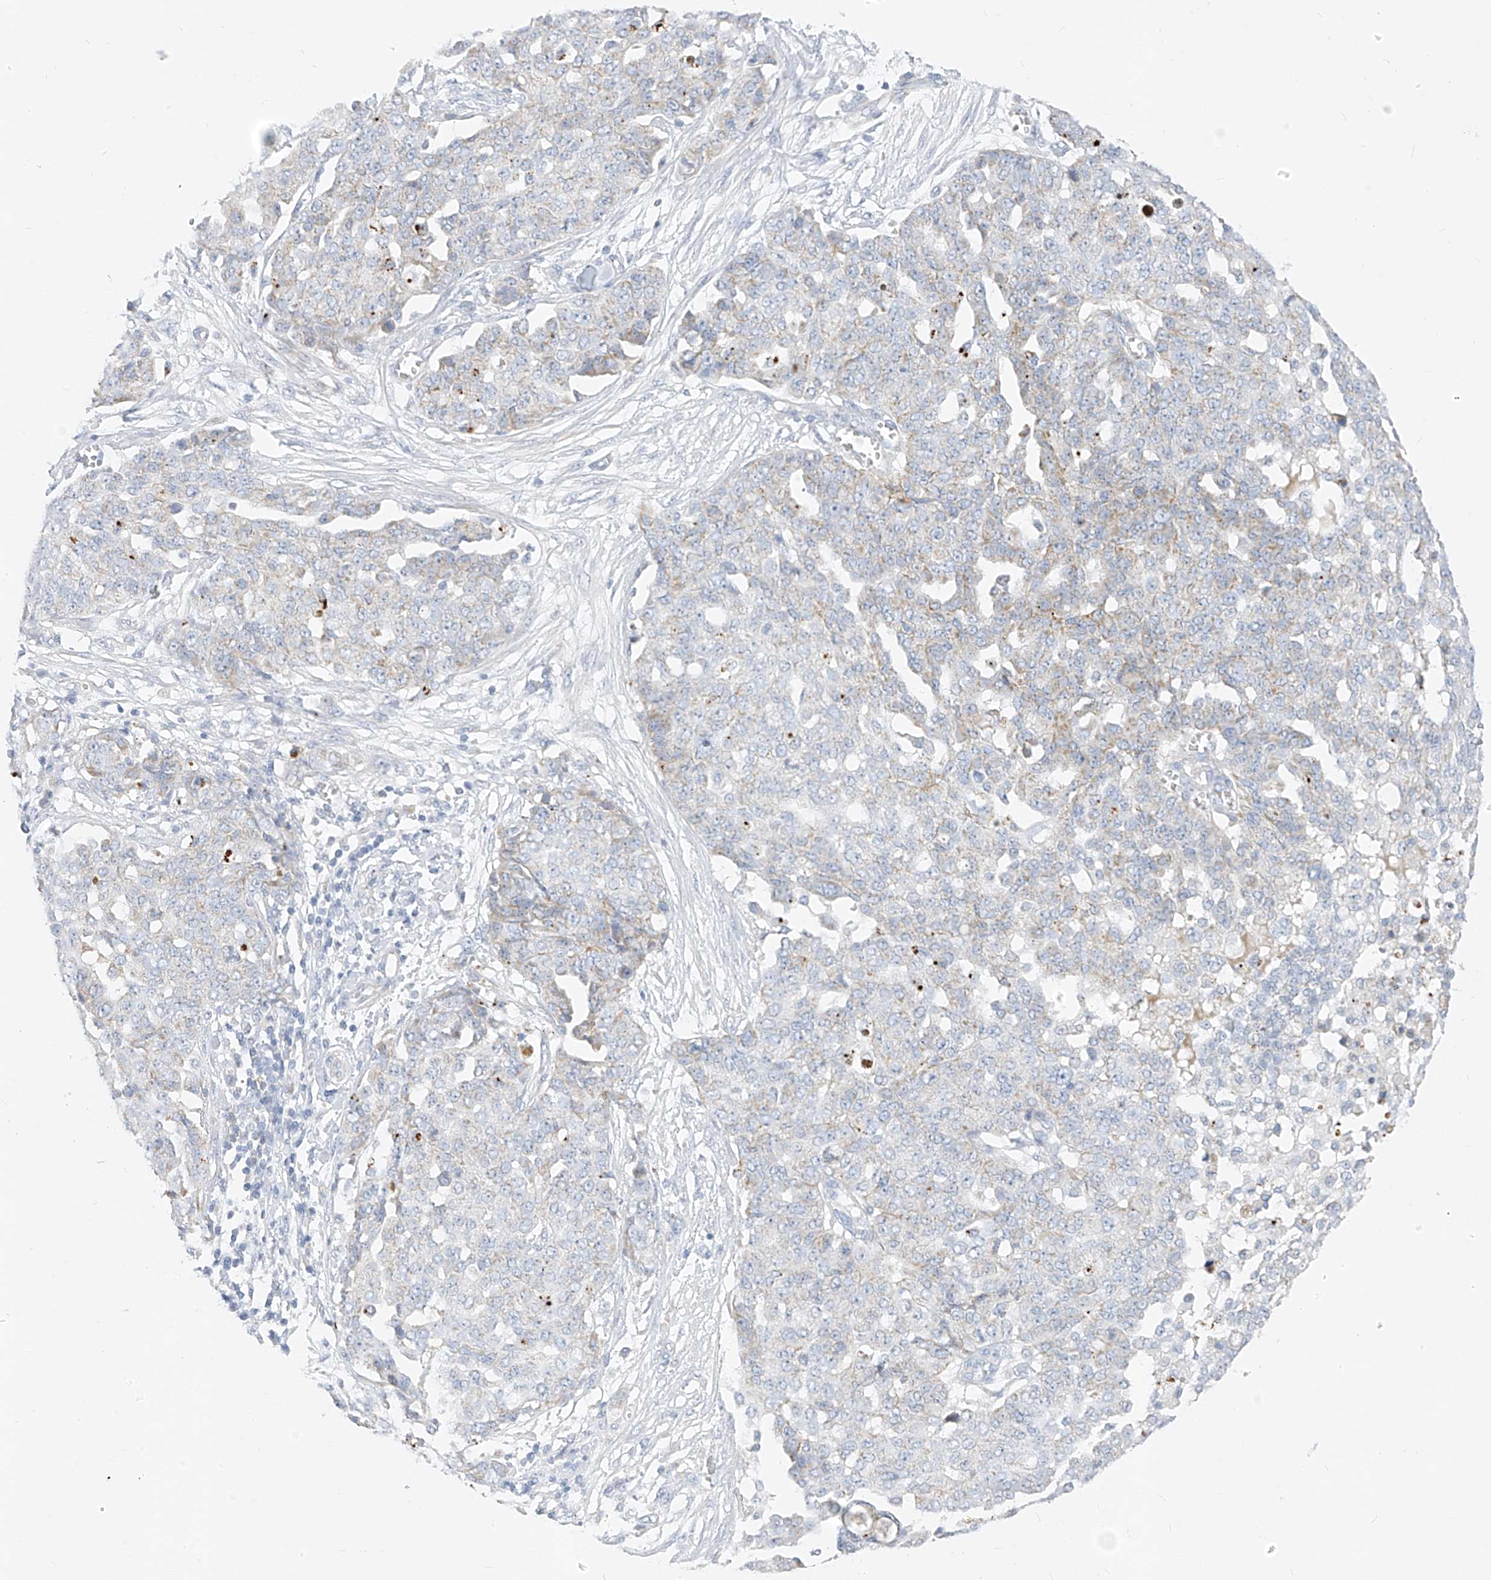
{"staining": {"intensity": "negative", "quantity": "none", "location": "none"}, "tissue": "ovarian cancer", "cell_type": "Tumor cells", "image_type": "cancer", "snomed": [{"axis": "morphology", "description": "Cystadenocarcinoma, serous, NOS"}, {"axis": "topography", "description": "Soft tissue"}, {"axis": "topography", "description": "Ovary"}], "caption": "An image of human serous cystadenocarcinoma (ovarian) is negative for staining in tumor cells.", "gene": "ZNF404", "patient": {"sex": "female", "age": 57}}